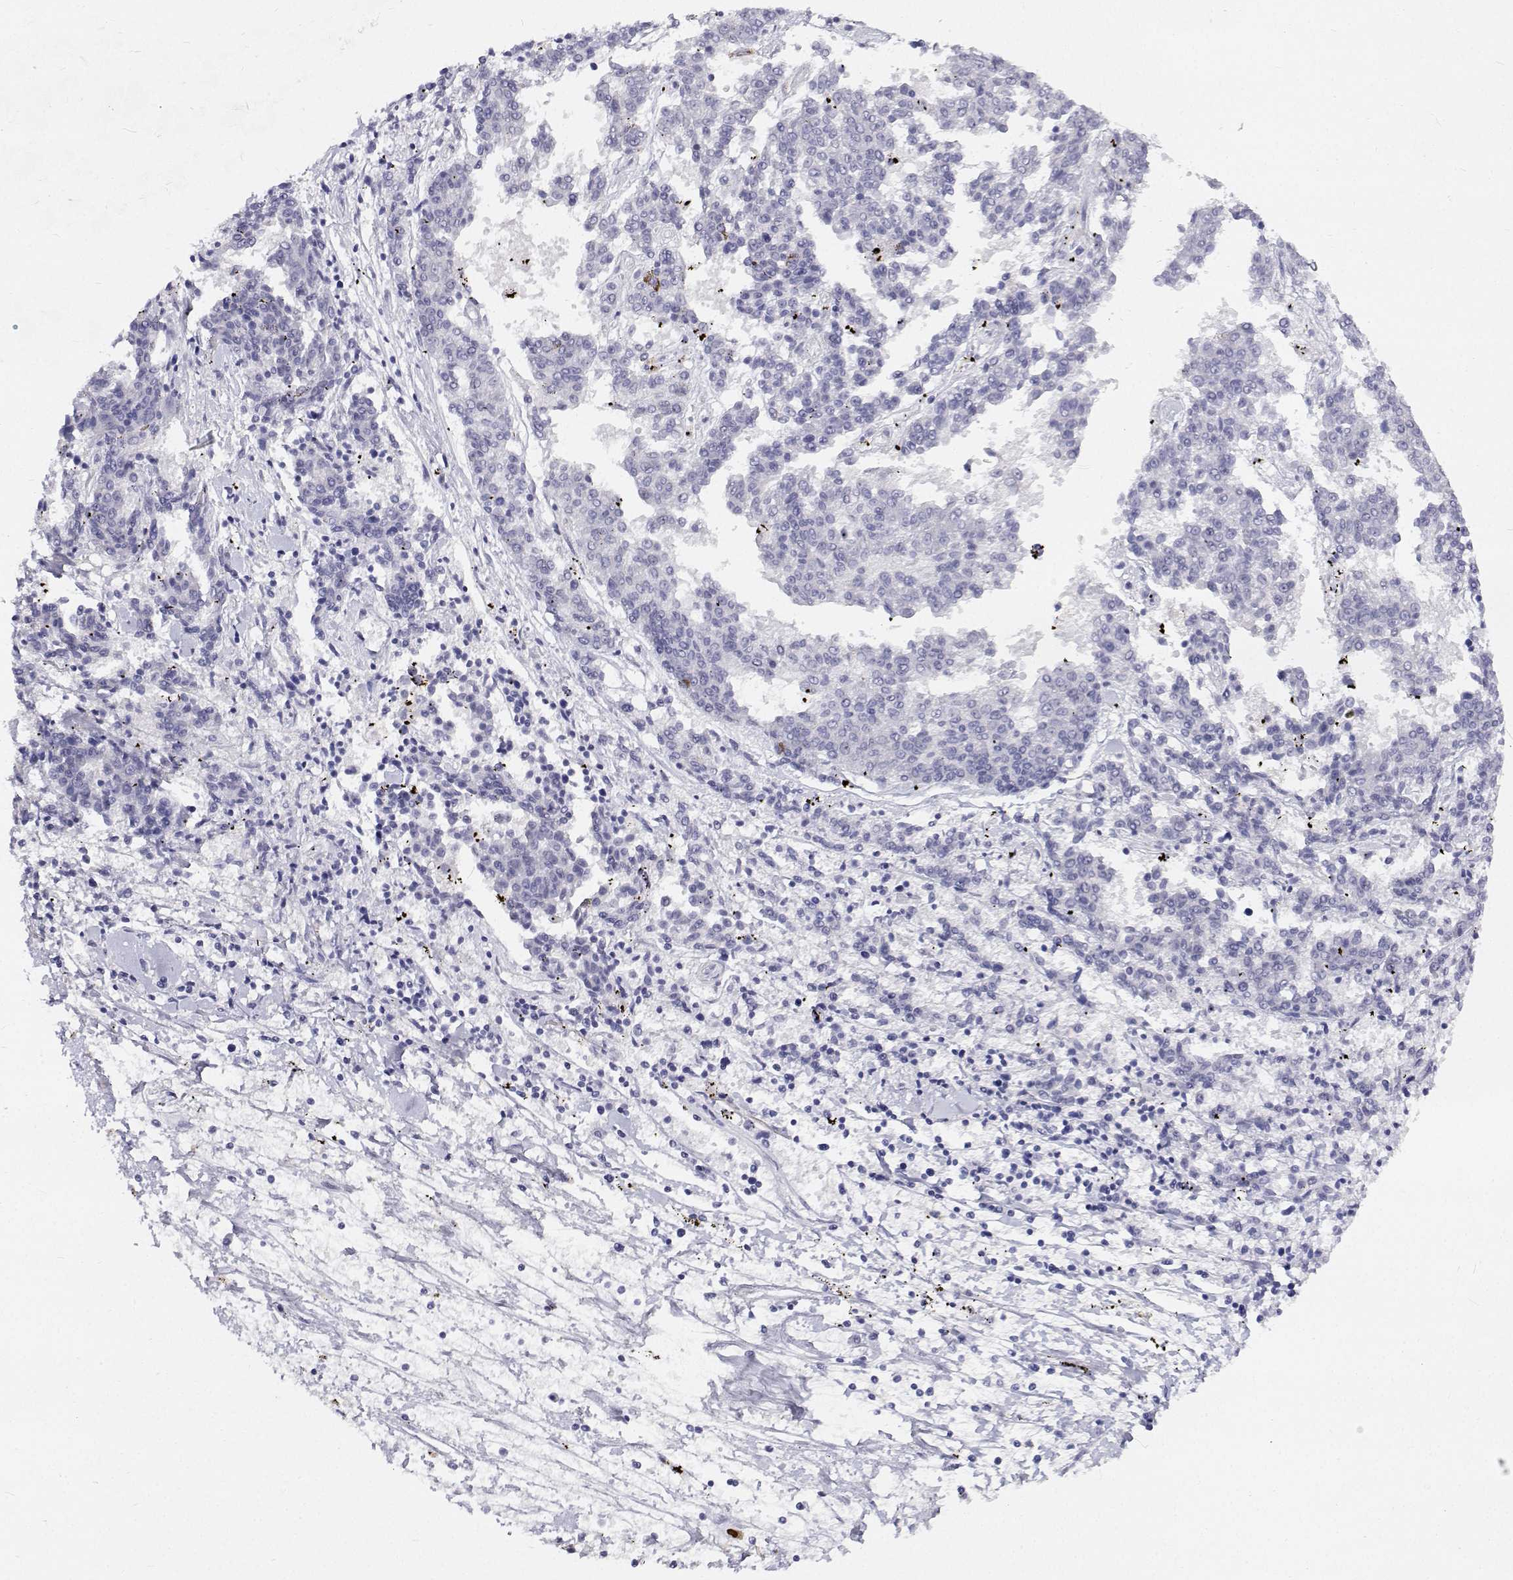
{"staining": {"intensity": "negative", "quantity": "none", "location": "none"}, "tissue": "melanoma", "cell_type": "Tumor cells", "image_type": "cancer", "snomed": [{"axis": "morphology", "description": "Malignant melanoma, NOS"}, {"axis": "topography", "description": "Skin"}], "caption": "Immunohistochemistry of human malignant melanoma reveals no positivity in tumor cells.", "gene": "NCR2", "patient": {"sex": "female", "age": 72}}